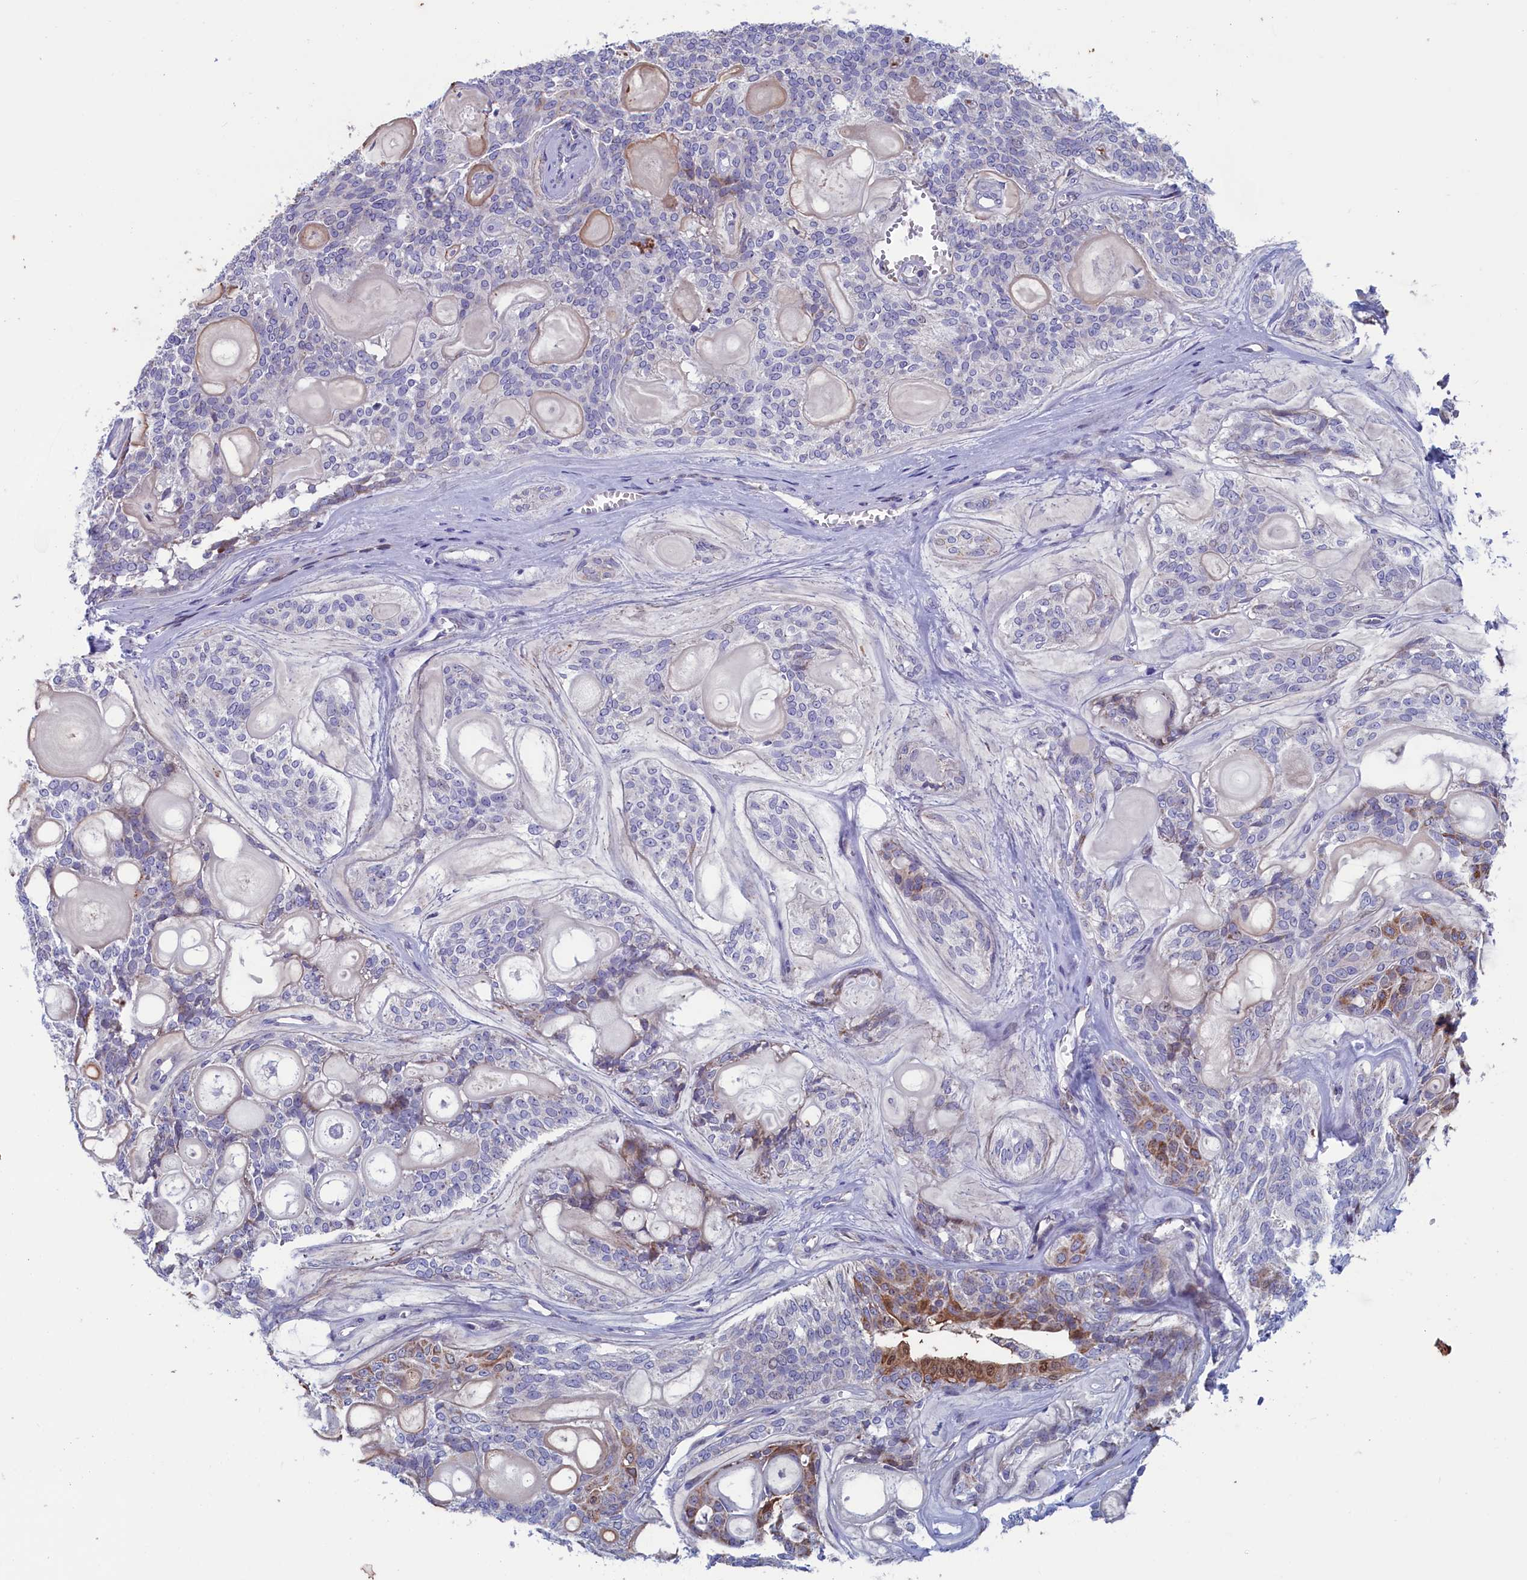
{"staining": {"intensity": "negative", "quantity": "none", "location": "none"}, "tissue": "head and neck cancer", "cell_type": "Tumor cells", "image_type": "cancer", "snomed": [{"axis": "morphology", "description": "Adenocarcinoma, NOS"}, {"axis": "topography", "description": "Head-Neck"}], "caption": "An IHC micrograph of head and neck adenocarcinoma is shown. There is no staining in tumor cells of head and neck adenocarcinoma. Nuclei are stained in blue.", "gene": "NIBAN3", "patient": {"sex": "male", "age": 66}}